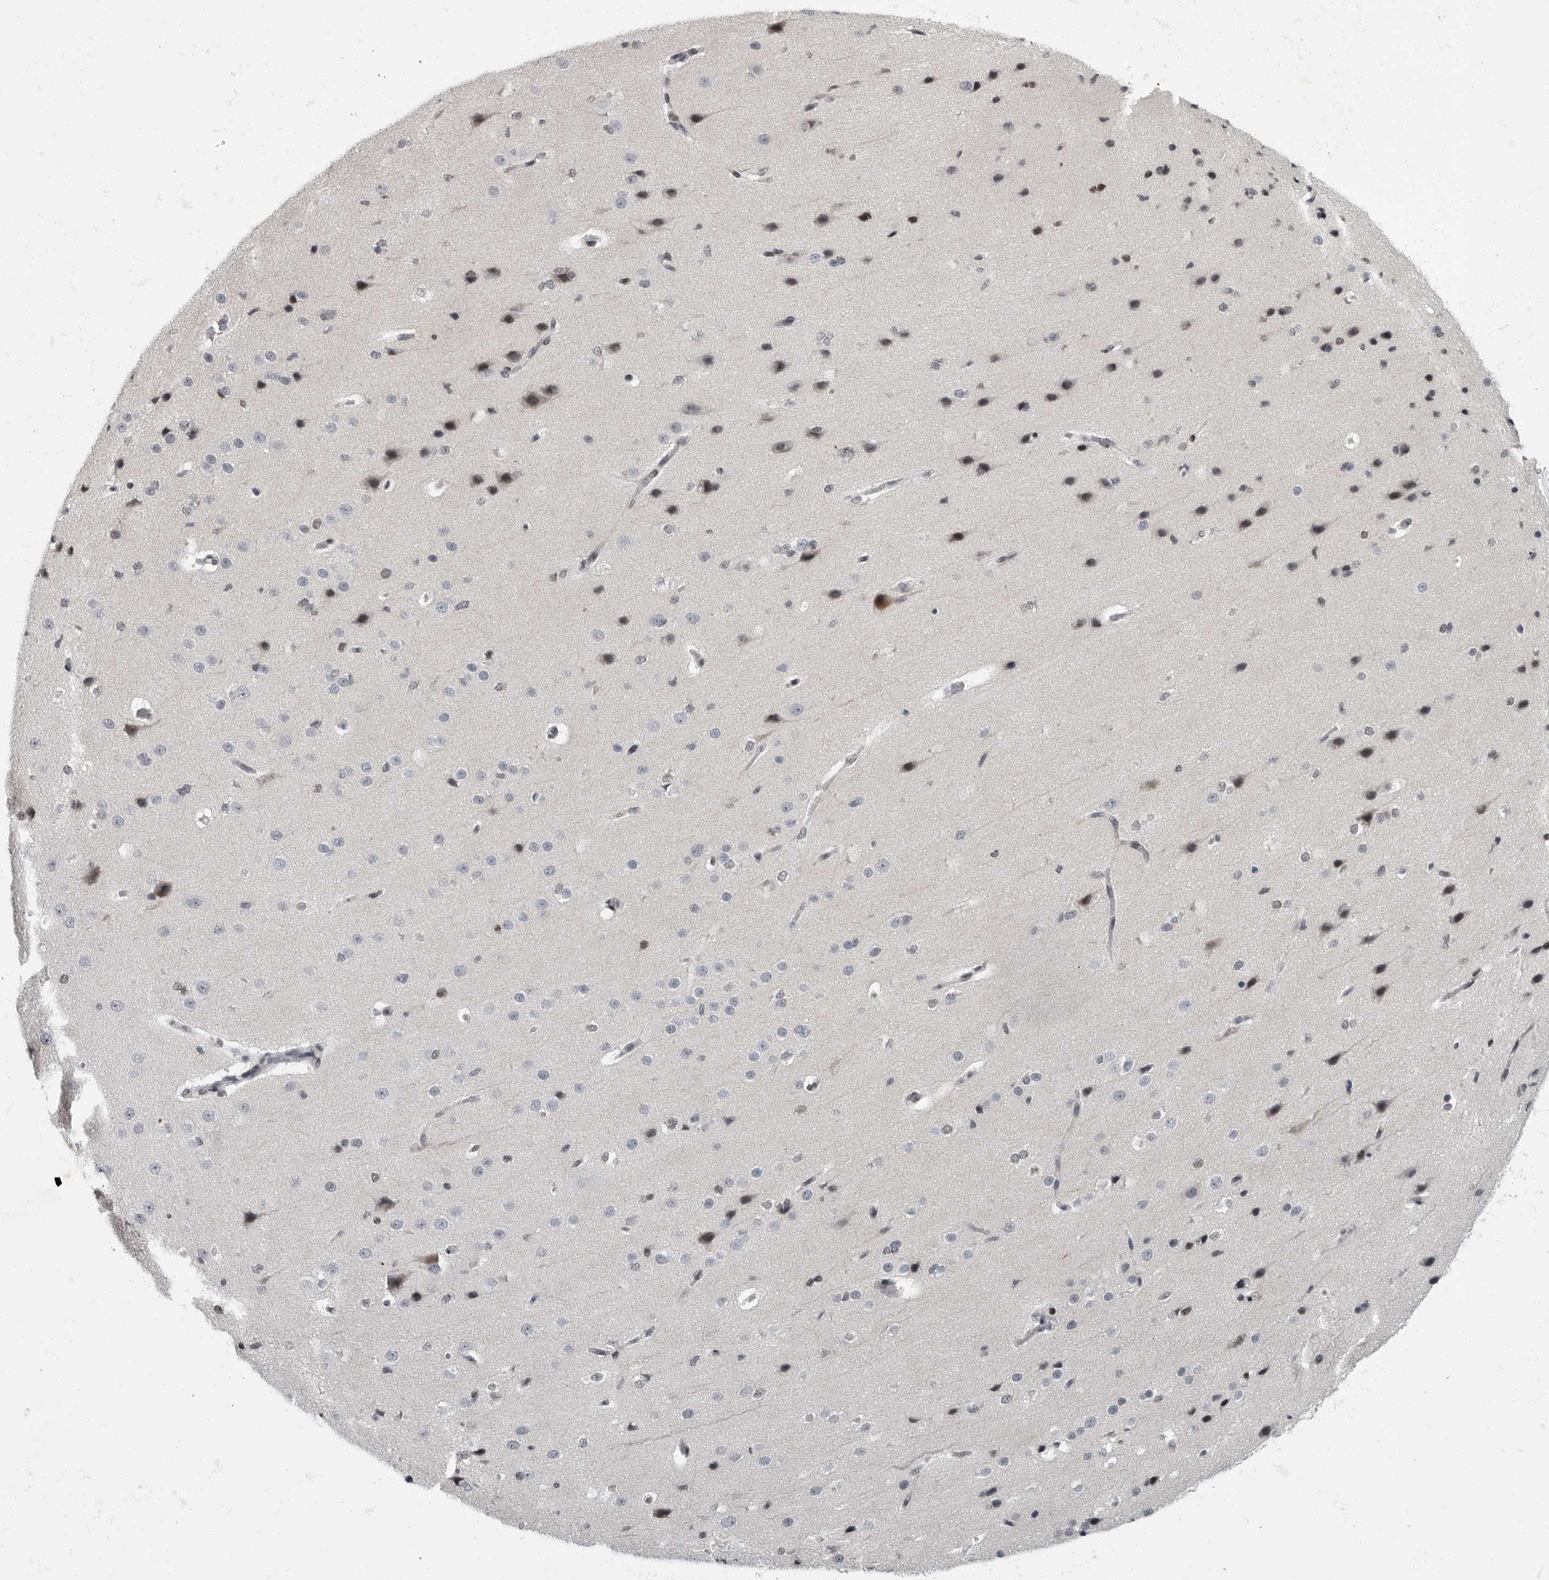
{"staining": {"intensity": "negative", "quantity": "none", "location": "none"}, "tissue": "cerebral cortex", "cell_type": "Endothelial cells", "image_type": "normal", "snomed": [{"axis": "morphology", "description": "Normal tissue, NOS"}, {"axis": "morphology", "description": "Developmental malformation"}, {"axis": "topography", "description": "Cerebral cortex"}], "caption": "IHC of normal cerebral cortex exhibits no expression in endothelial cells. (DAB IHC with hematoxylin counter stain).", "gene": "EVI5", "patient": {"sex": "female", "age": 30}}